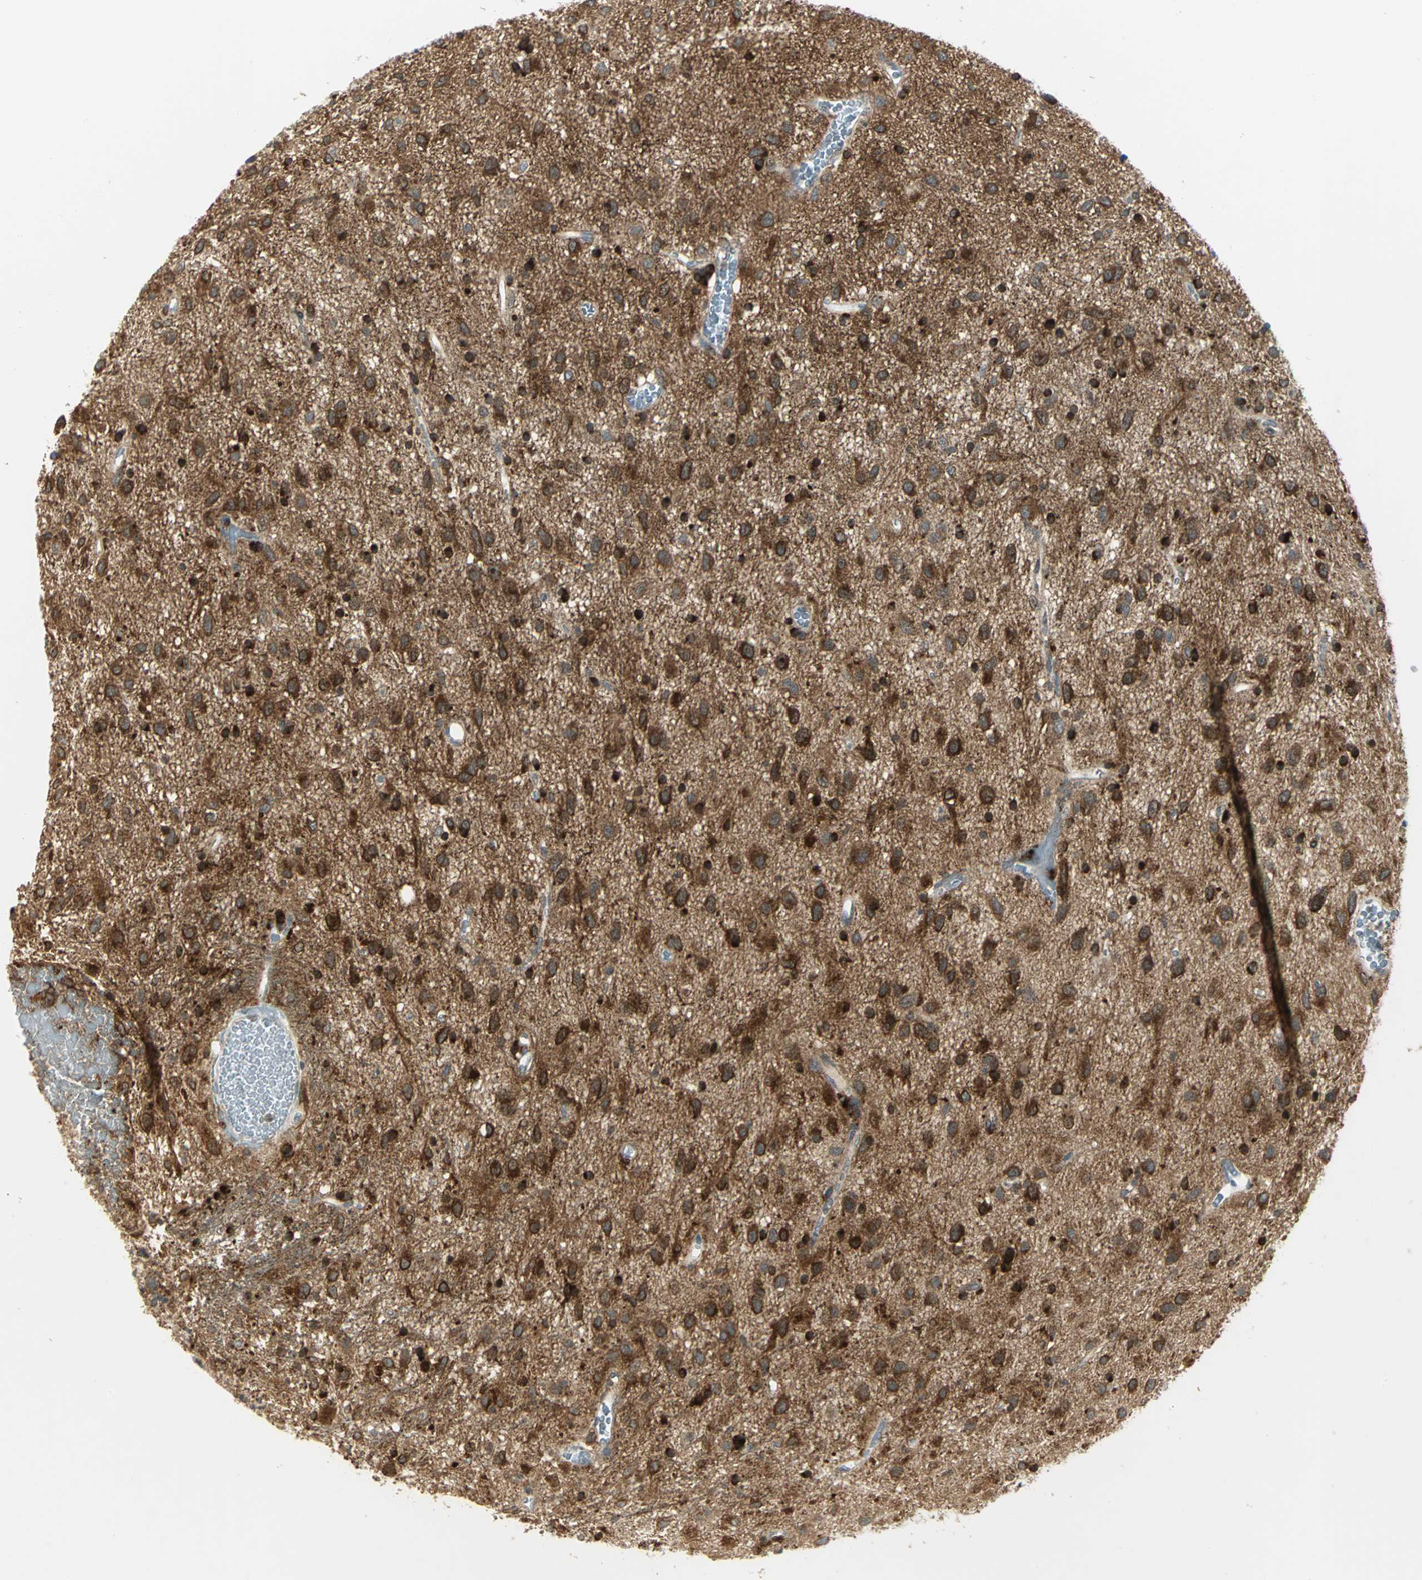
{"staining": {"intensity": "strong", "quantity": ">75%", "location": "cytoplasmic/membranous"}, "tissue": "glioma", "cell_type": "Tumor cells", "image_type": "cancer", "snomed": [{"axis": "morphology", "description": "Glioma, malignant, Low grade"}, {"axis": "topography", "description": "Brain"}], "caption": "Immunohistochemistry (IHC) (DAB (3,3'-diaminobenzidine)) staining of human malignant glioma (low-grade) reveals strong cytoplasmic/membranous protein positivity in approximately >75% of tumor cells. The staining is performed using DAB brown chromogen to label protein expression. The nuclei are counter-stained blue using hematoxylin.", "gene": "MAPK8IP3", "patient": {"sex": "male", "age": 77}}